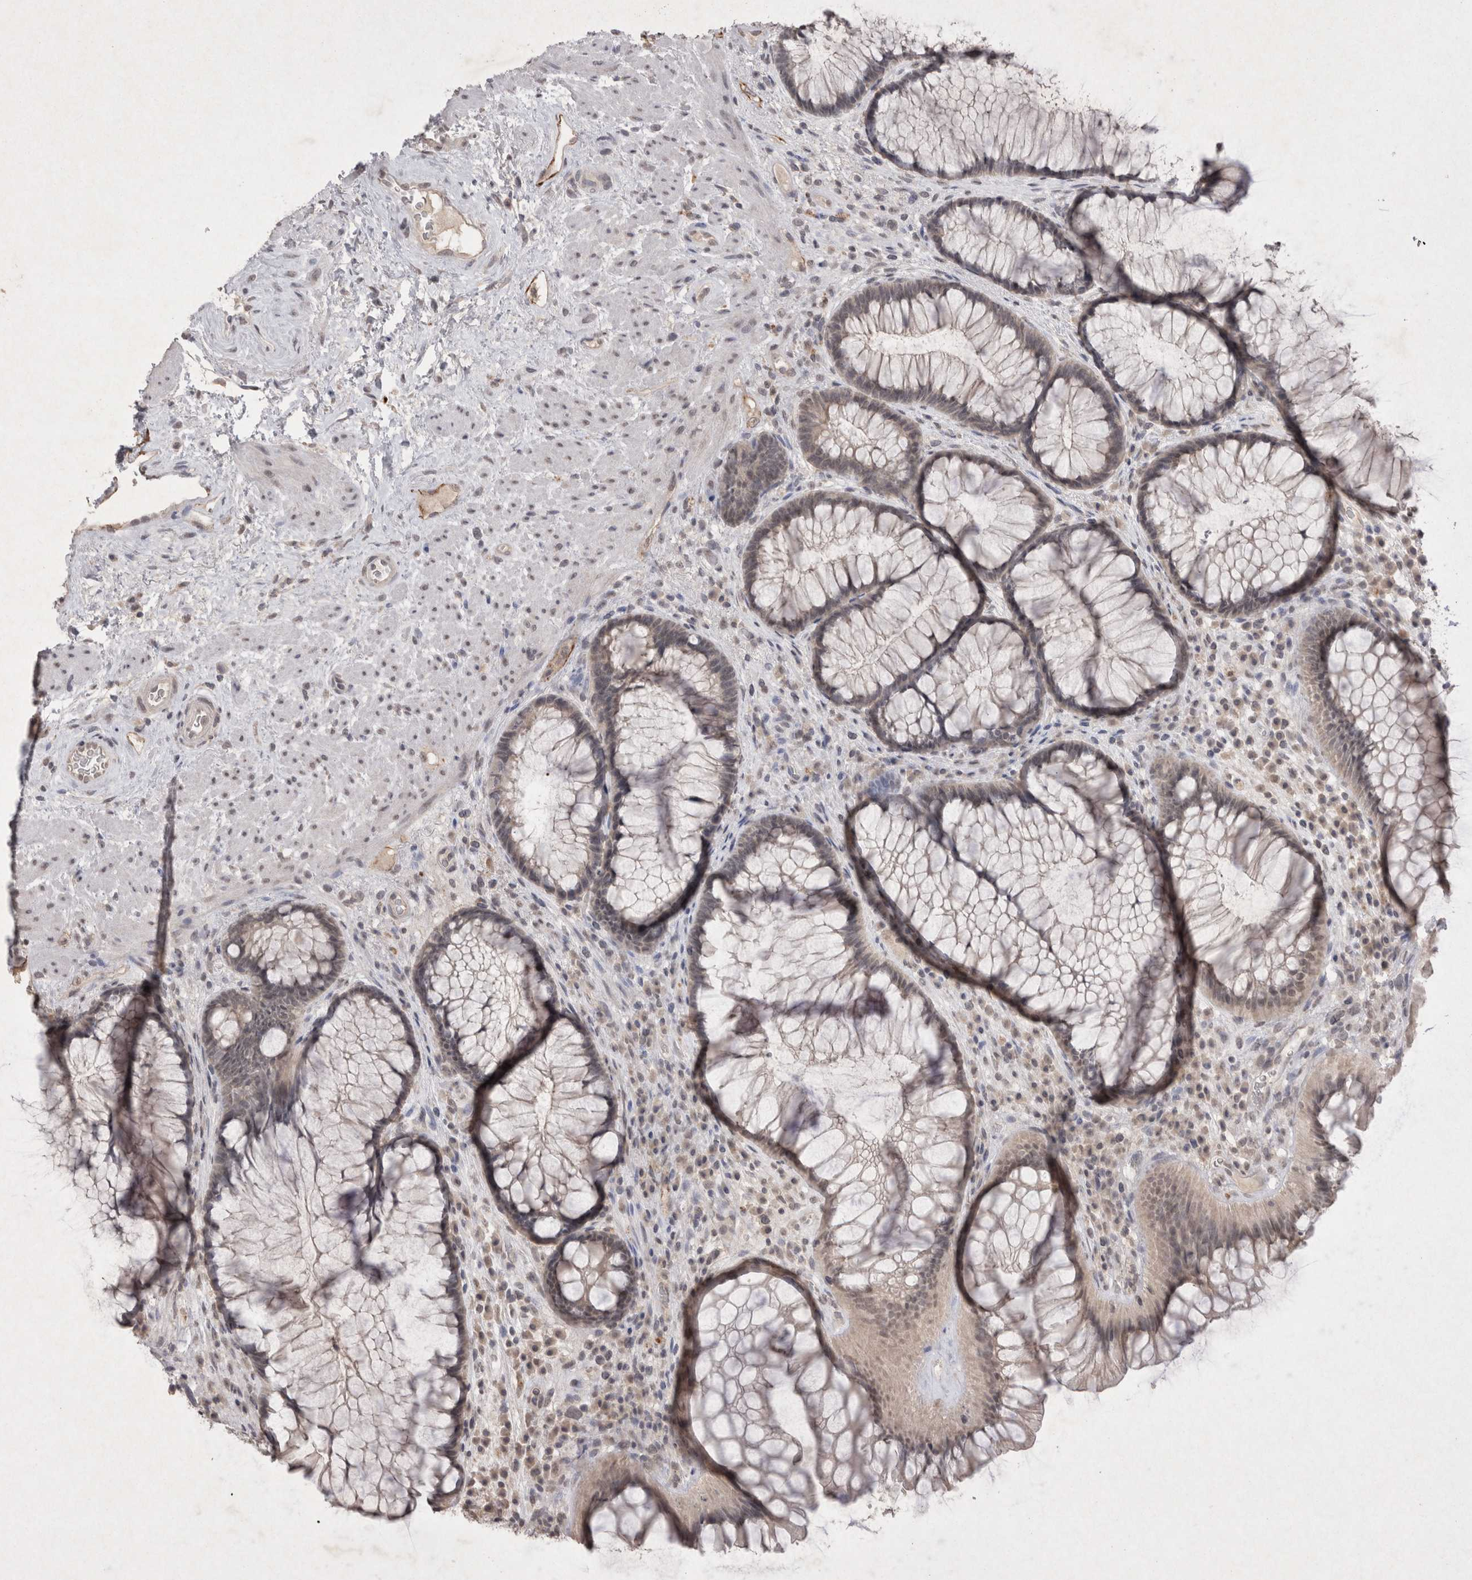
{"staining": {"intensity": "weak", "quantity": "<25%", "location": "cytoplasmic/membranous"}, "tissue": "rectum", "cell_type": "Glandular cells", "image_type": "normal", "snomed": [{"axis": "morphology", "description": "Normal tissue, NOS"}, {"axis": "topography", "description": "Rectum"}], "caption": "Immunohistochemical staining of benign rectum reveals no significant positivity in glandular cells.", "gene": "LYVE1", "patient": {"sex": "male", "age": 51}}